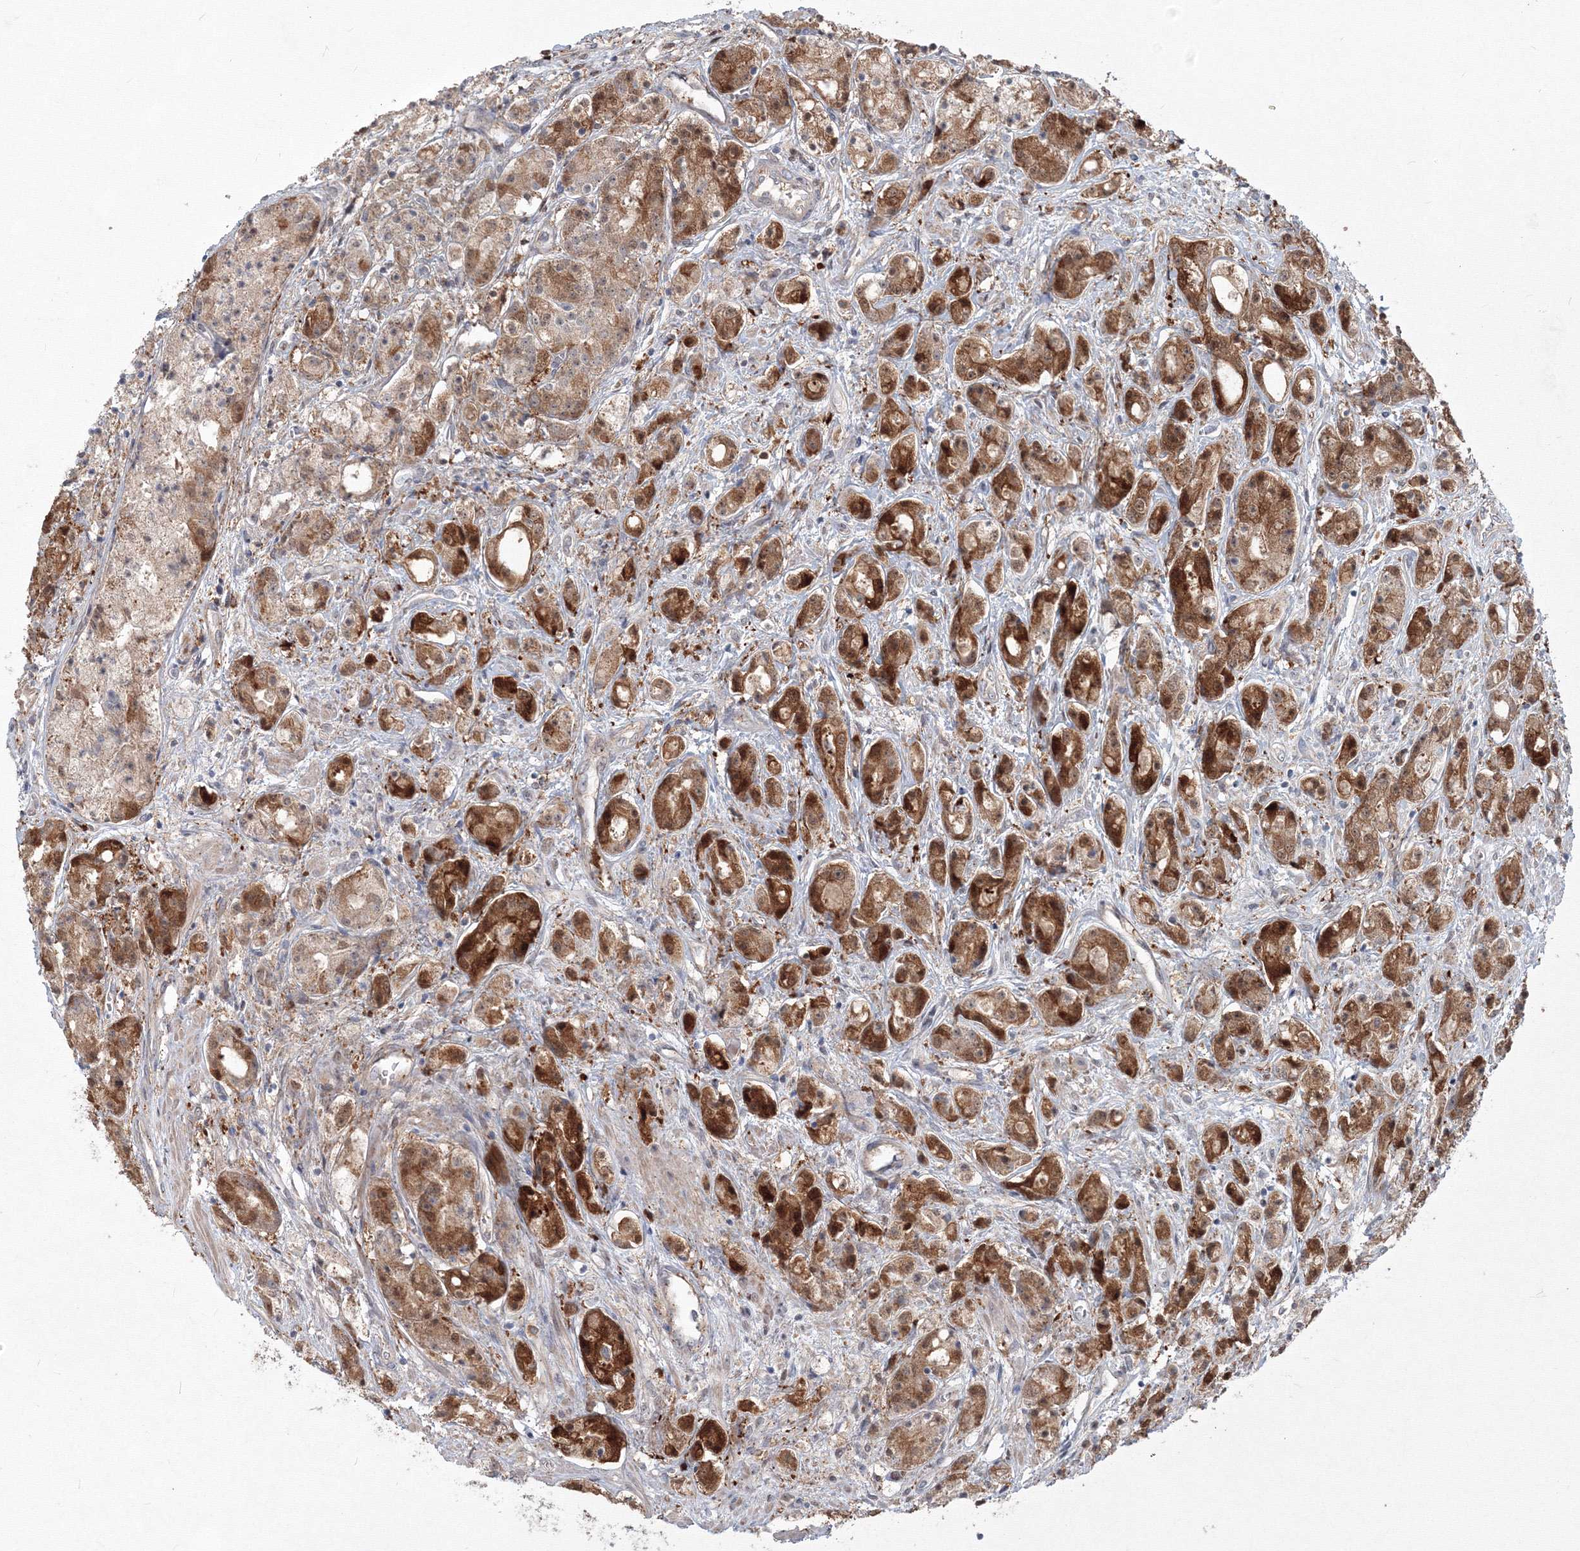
{"staining": {"intensity": "strong", "quantity": ">75%", "location": "cytoplasmic/membranous"}, "tissue": "prostate cancer", "cell_type": "Tumor cells", "image_type": "cancer", "snomed": [{"axis": "morphology", "description": "Adenocarcinoma, High grade"}, {"axis": "topography", "description": "Prostate"}], "caption": "Human prostate high-grade adenocarcinoma stained for a protein (brown) demonstrates strong cytoplasmic/membranous positive staining in approximately >75% of tumor cells.", "gene": "MKRN2", "patient": {"sex": "male", "age": 60}}